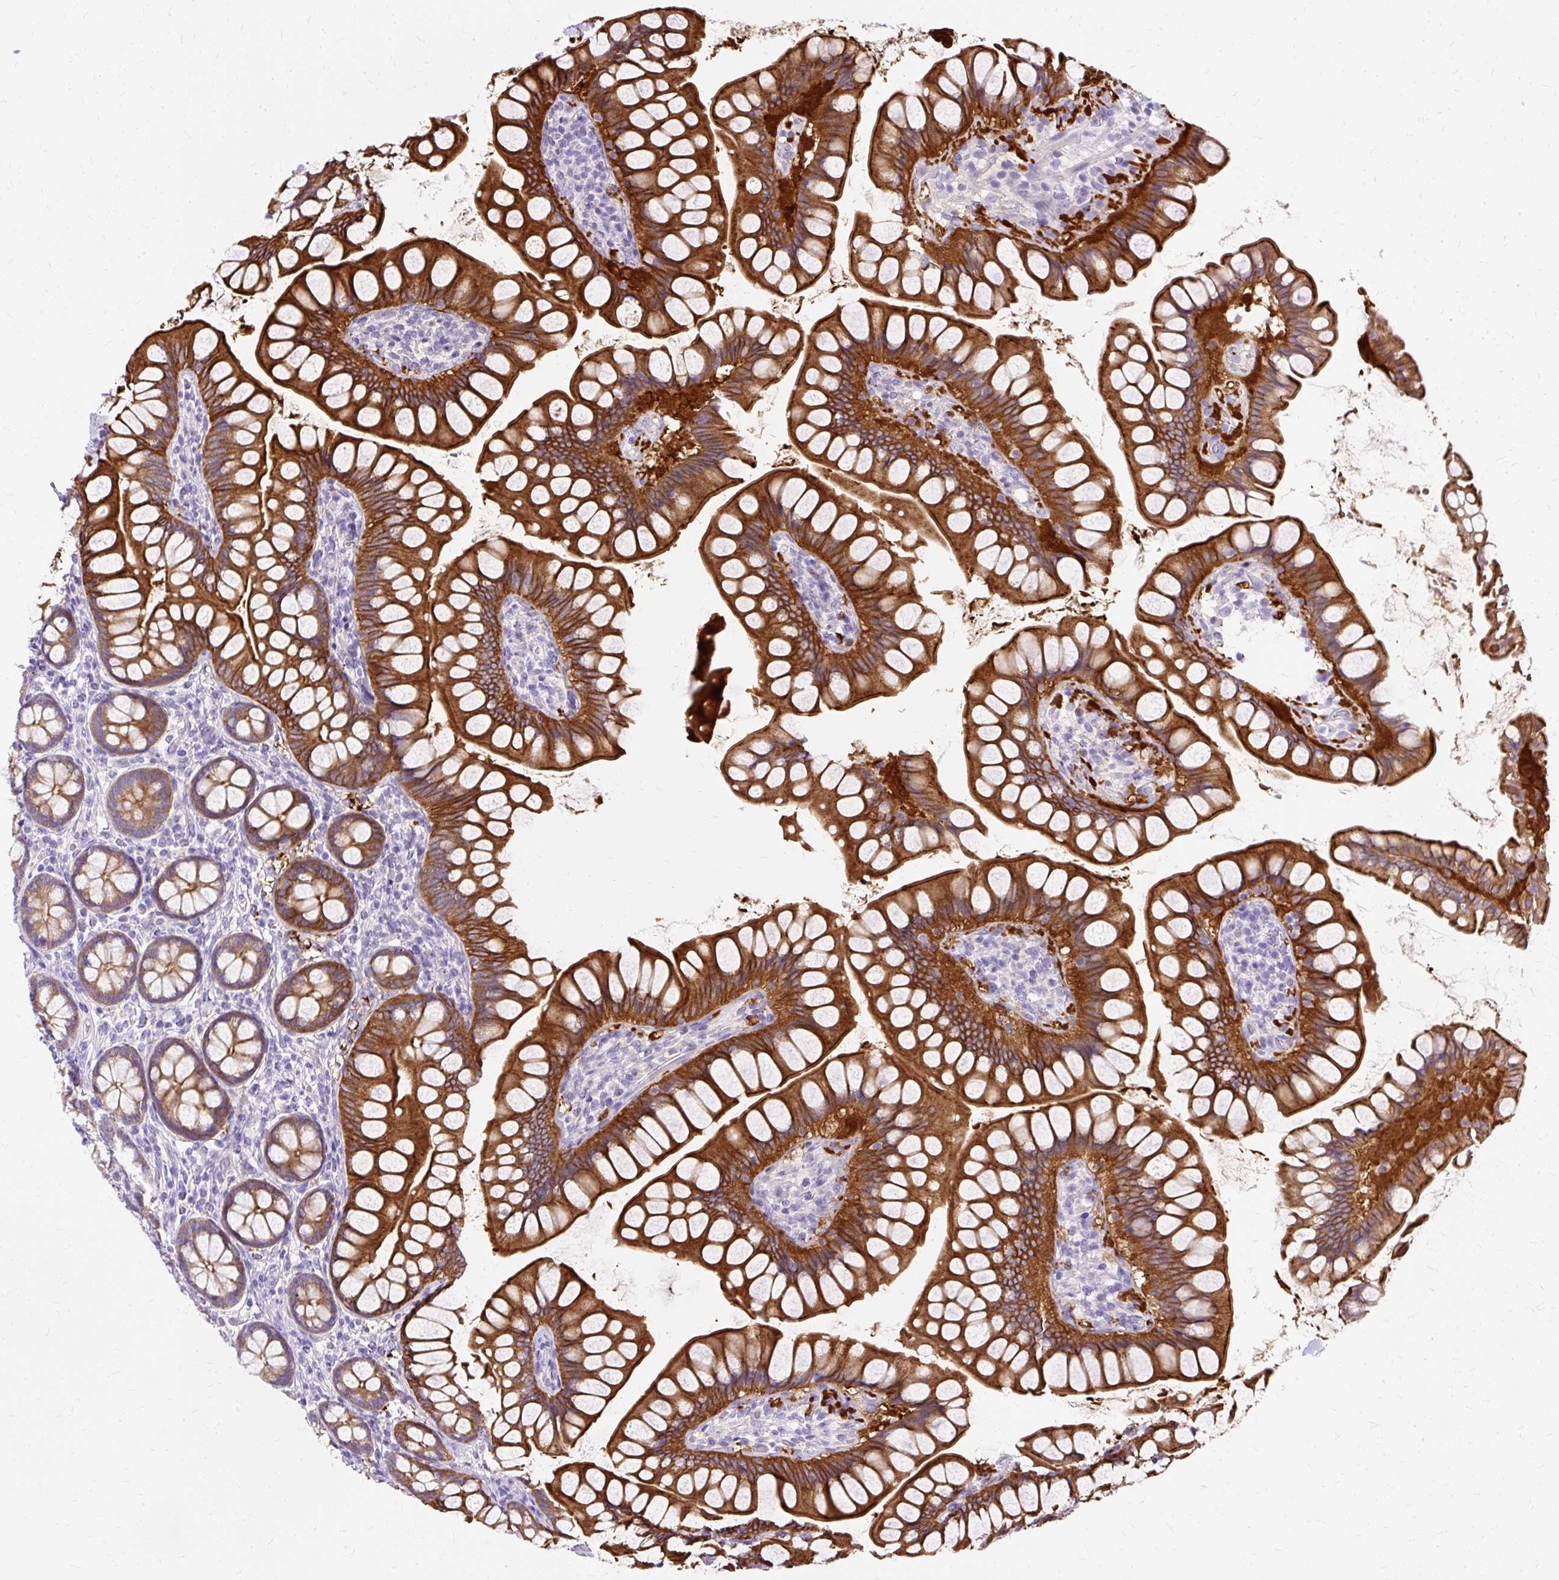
{"staining": {"intensity": "strong", "quantity": ">75%", "location": "cytoplasmic/membranous"}, "tissue": "small intestine", "cell_type": "Glandular cells", "image_type": "normal", "snomed": [{"axis": "morphology", "description": "Normal tissue, NOS"}, {"axis": "topography", "description": "Small intestine"}], "caption": "The immunohistochemical stain shows strong cytoplasmic/membranous positivity in glandular cells of normal small intestine. (brown staining indicates protein expression, while blue staining denotes nuclei).", "gene": "MYO6", "patient": {"sex": "male", "age": 70}}